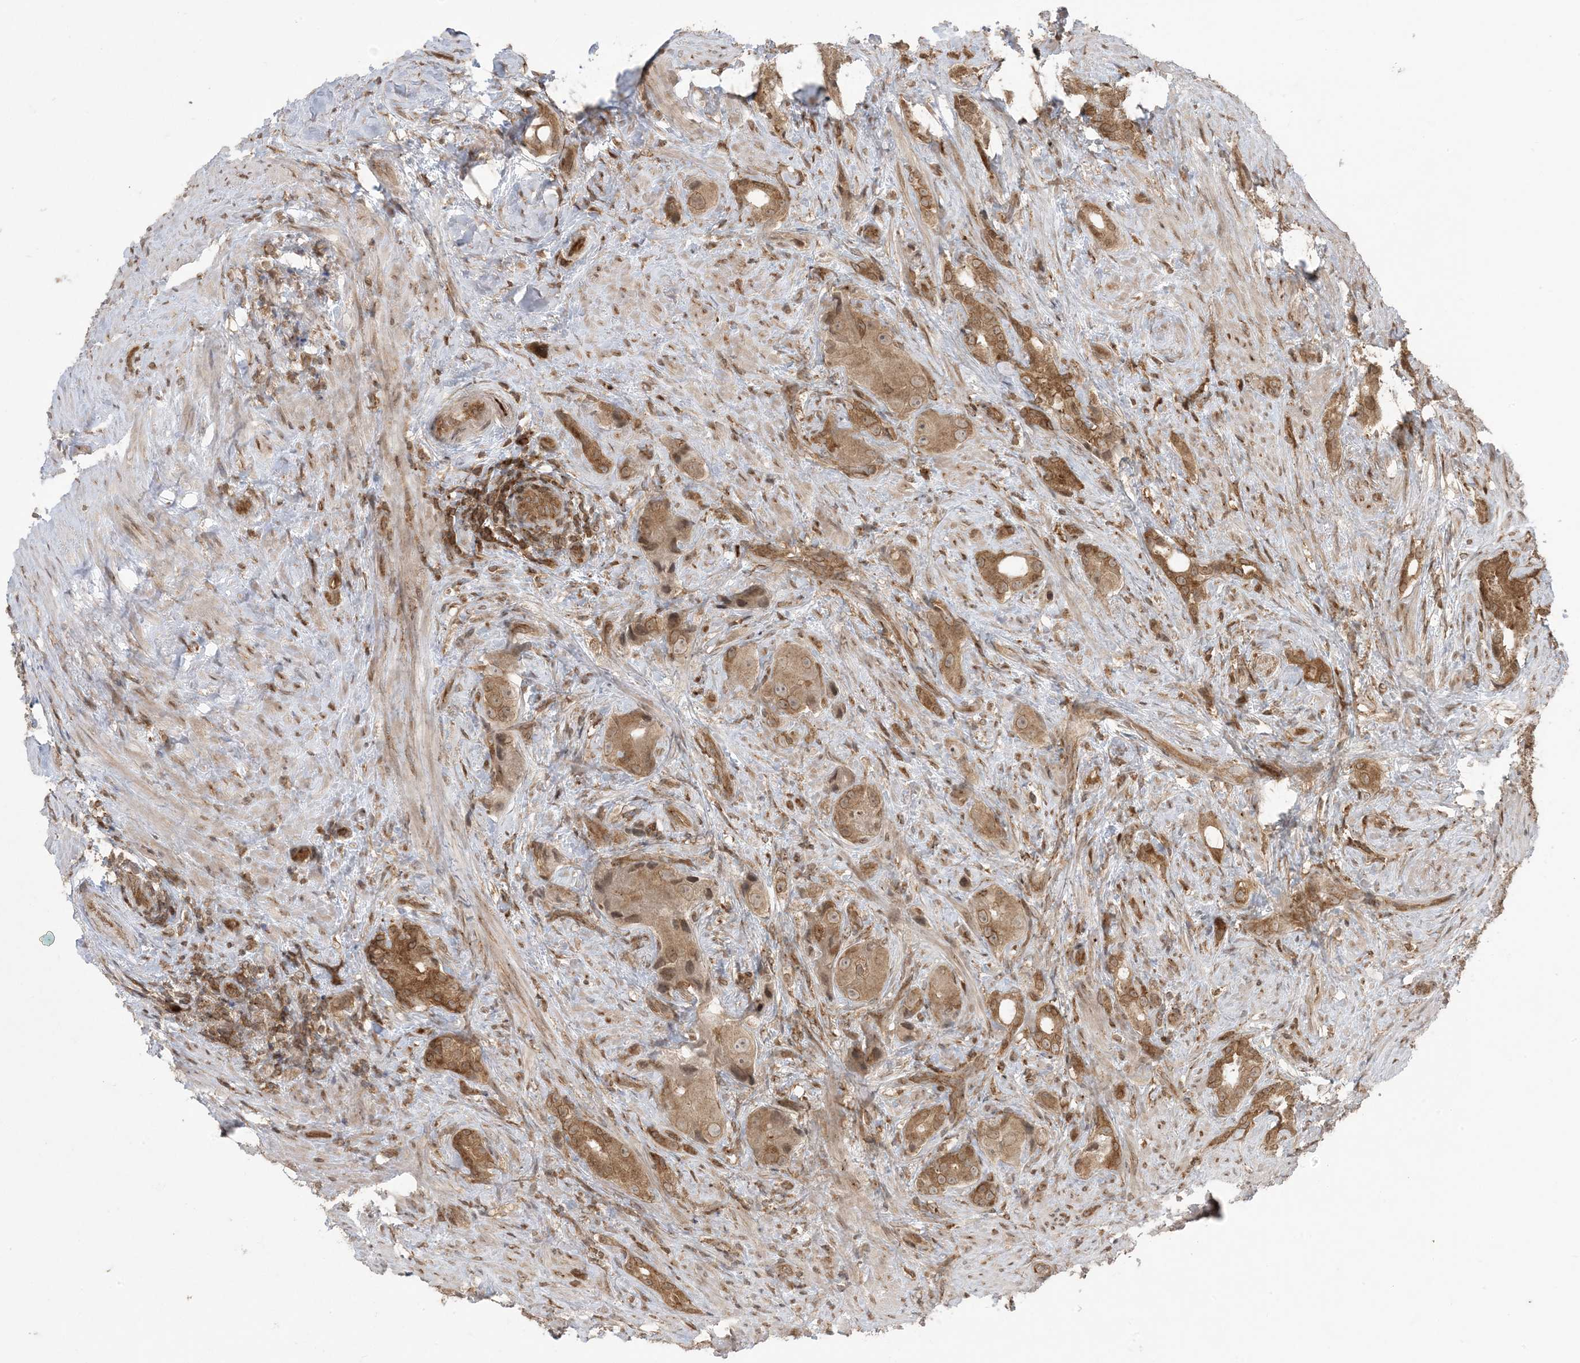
{"staining": {"intensity": "moderate", "quantity": ">75%", "location": "cytoplasmic/membranous"}, "tissue": "prostate cancer", "cell_type": "Tumor cells", "image_type": "cancer", "snomed": [{"axis": "morphology", "description": "Adenocarcinoma, Low grade"}, {"axis": "topography", "description": "Prostate"}], "caption": "An image of human prostate low-grade adenocarcinoma stained for a protein demonstrates moderate cytoplasmic/membranous brown staining in tumor cells.", "gene": "DDX19B", "patient": {"sex": "male", "age": 71}}